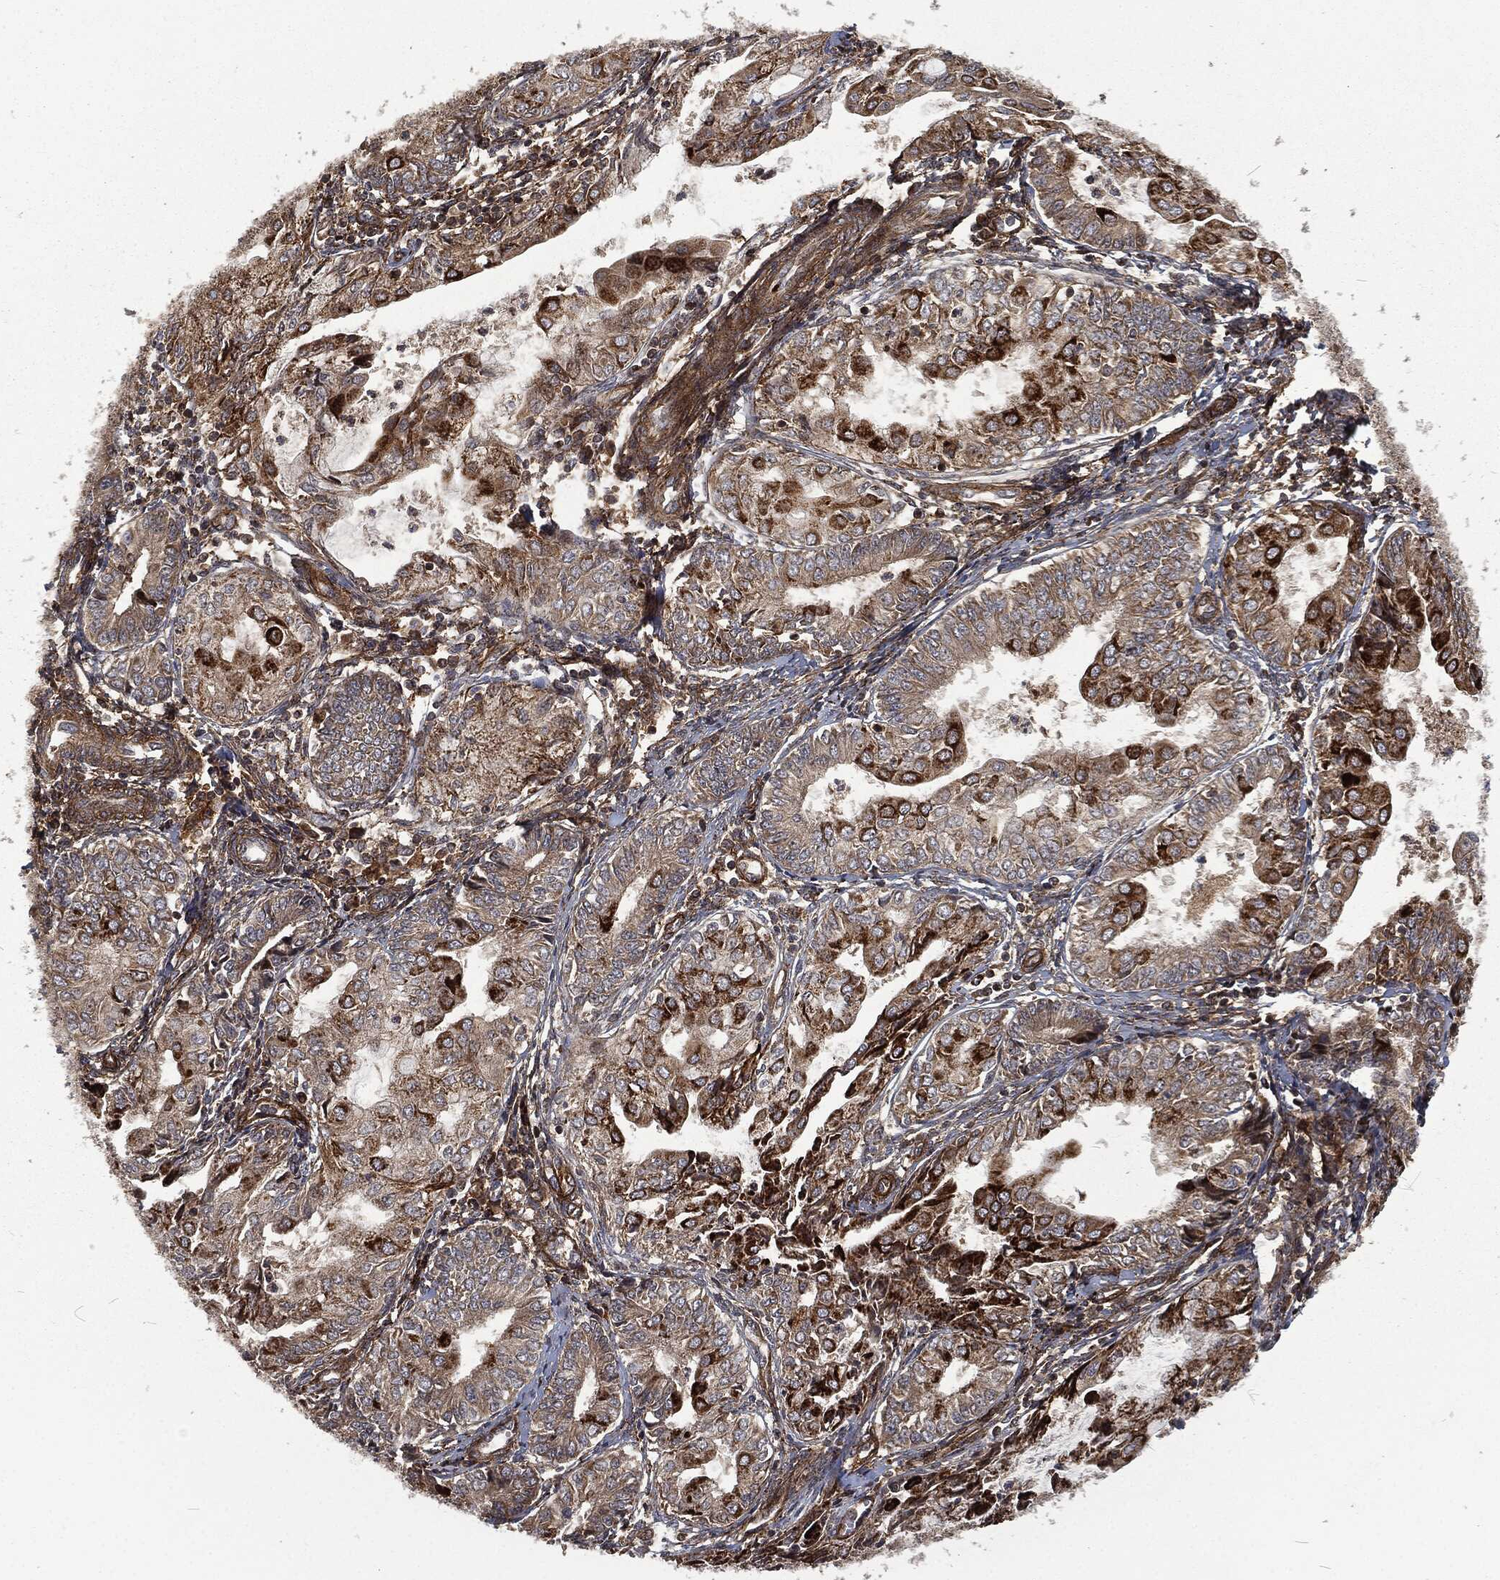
{"staining": {"intensity": "strong", "quantity": "<25%", "location": "cytoplasmic/membranous"}, "tissue": "endometrial cancer", "cell_type": "Tumor cells", "image_type": "cancer", "snomed": [{"axis": "morphology", "description": "Adenocarcinoma, NOS"}, {"axis": "topography", "description": "Endometrium"}], "caption": "Immunohistochemical staining of endometrial adenocarcinoma exhibits medium levels of strong cytoplasmic/membranous protein expression in approximately <25% of tumor cells.", "gene": "RFTN1", "patient": {"sex": "female", "age": 68}}